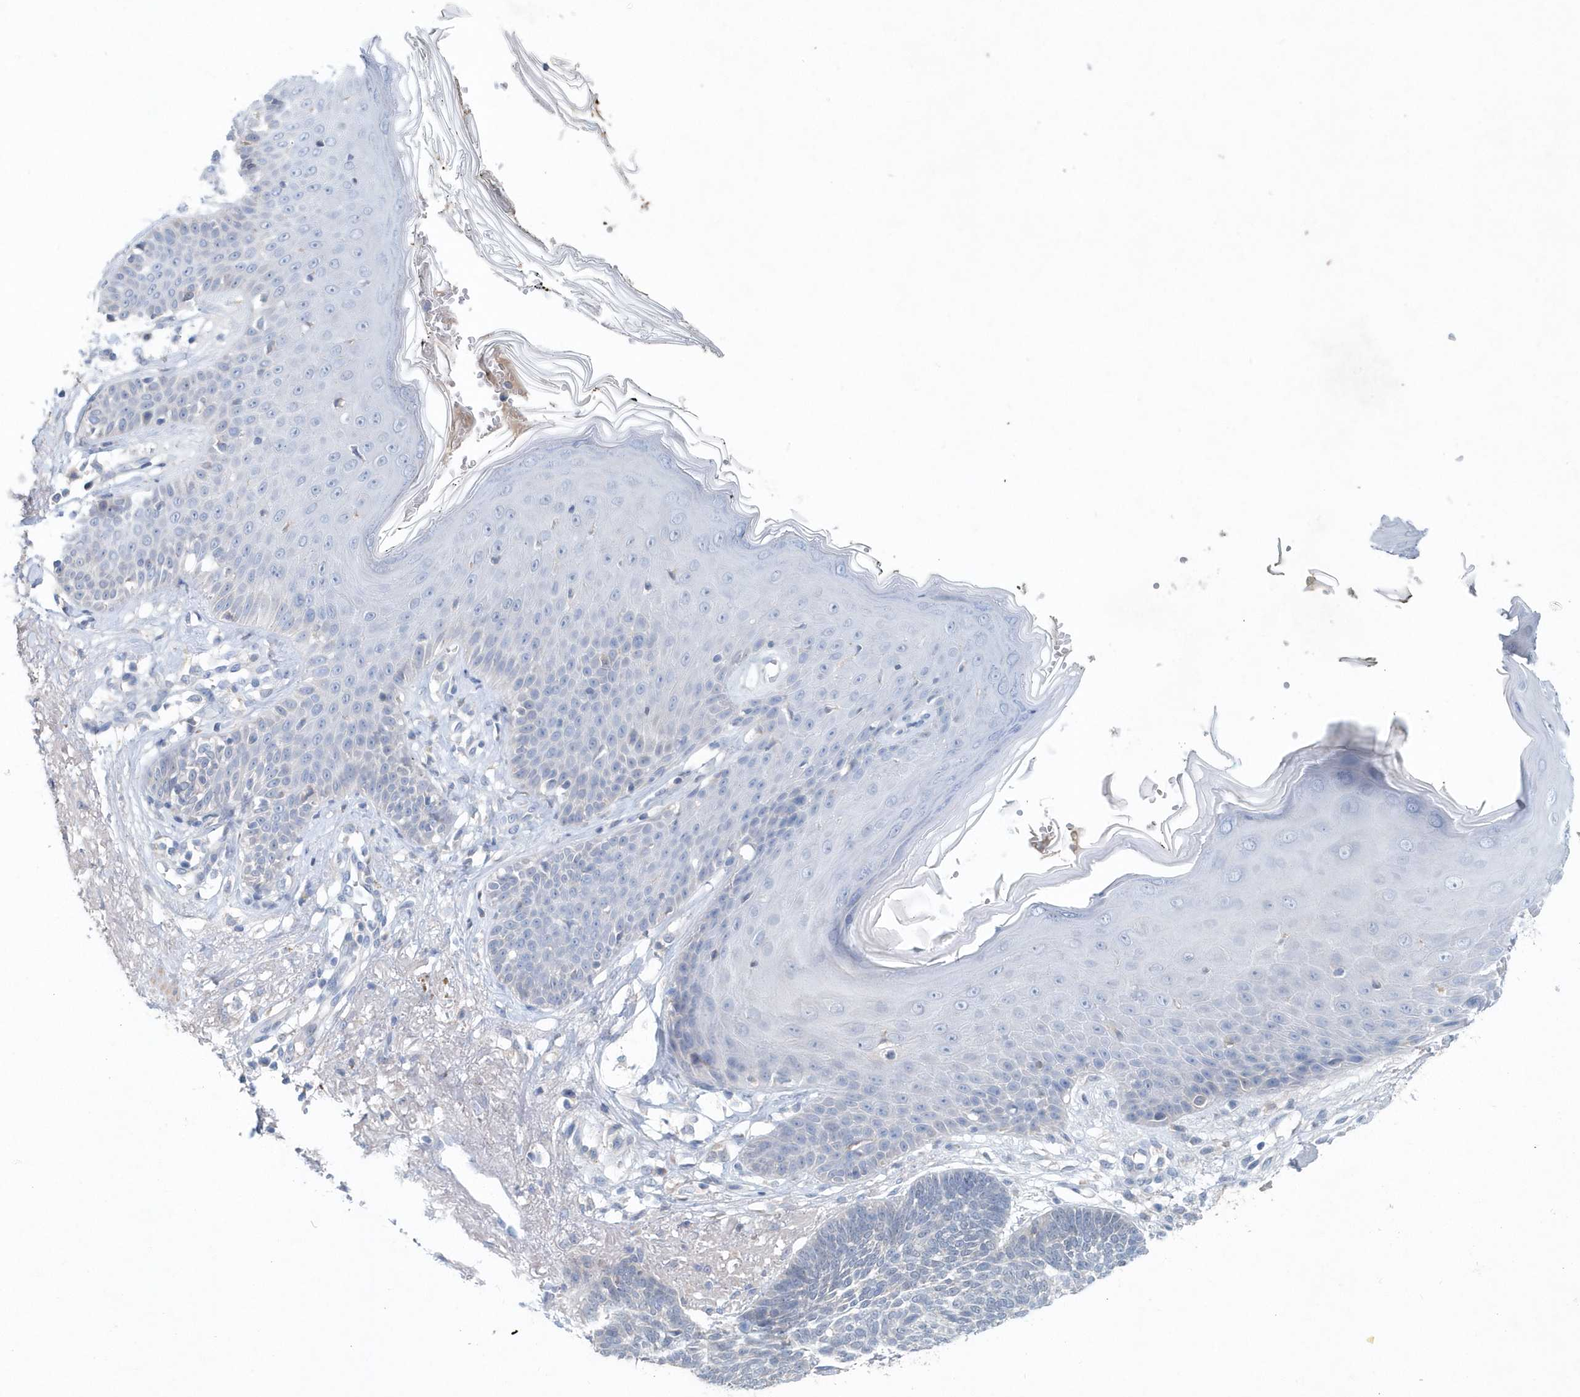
{"staining": {"intensity": "negative", "quantity": "none", "location": "none"}, "tissue": "skin cancer", "cell_type": "Tumor cells", "image_type": "cancer", "snomed": [{"axis": "morphology", "description": "Normal tissue, NOS"}, {"axis": "morphology", "description": "Basal cell carcinoma"}, {"axis": "topography", "description": "Skin"}], "caption": "Skin cancer was stained to show a protein in brown. There is no significant staining in tumor cells.", "gene": "PFN2", "patient": {"sex": "male", "age": 64}}